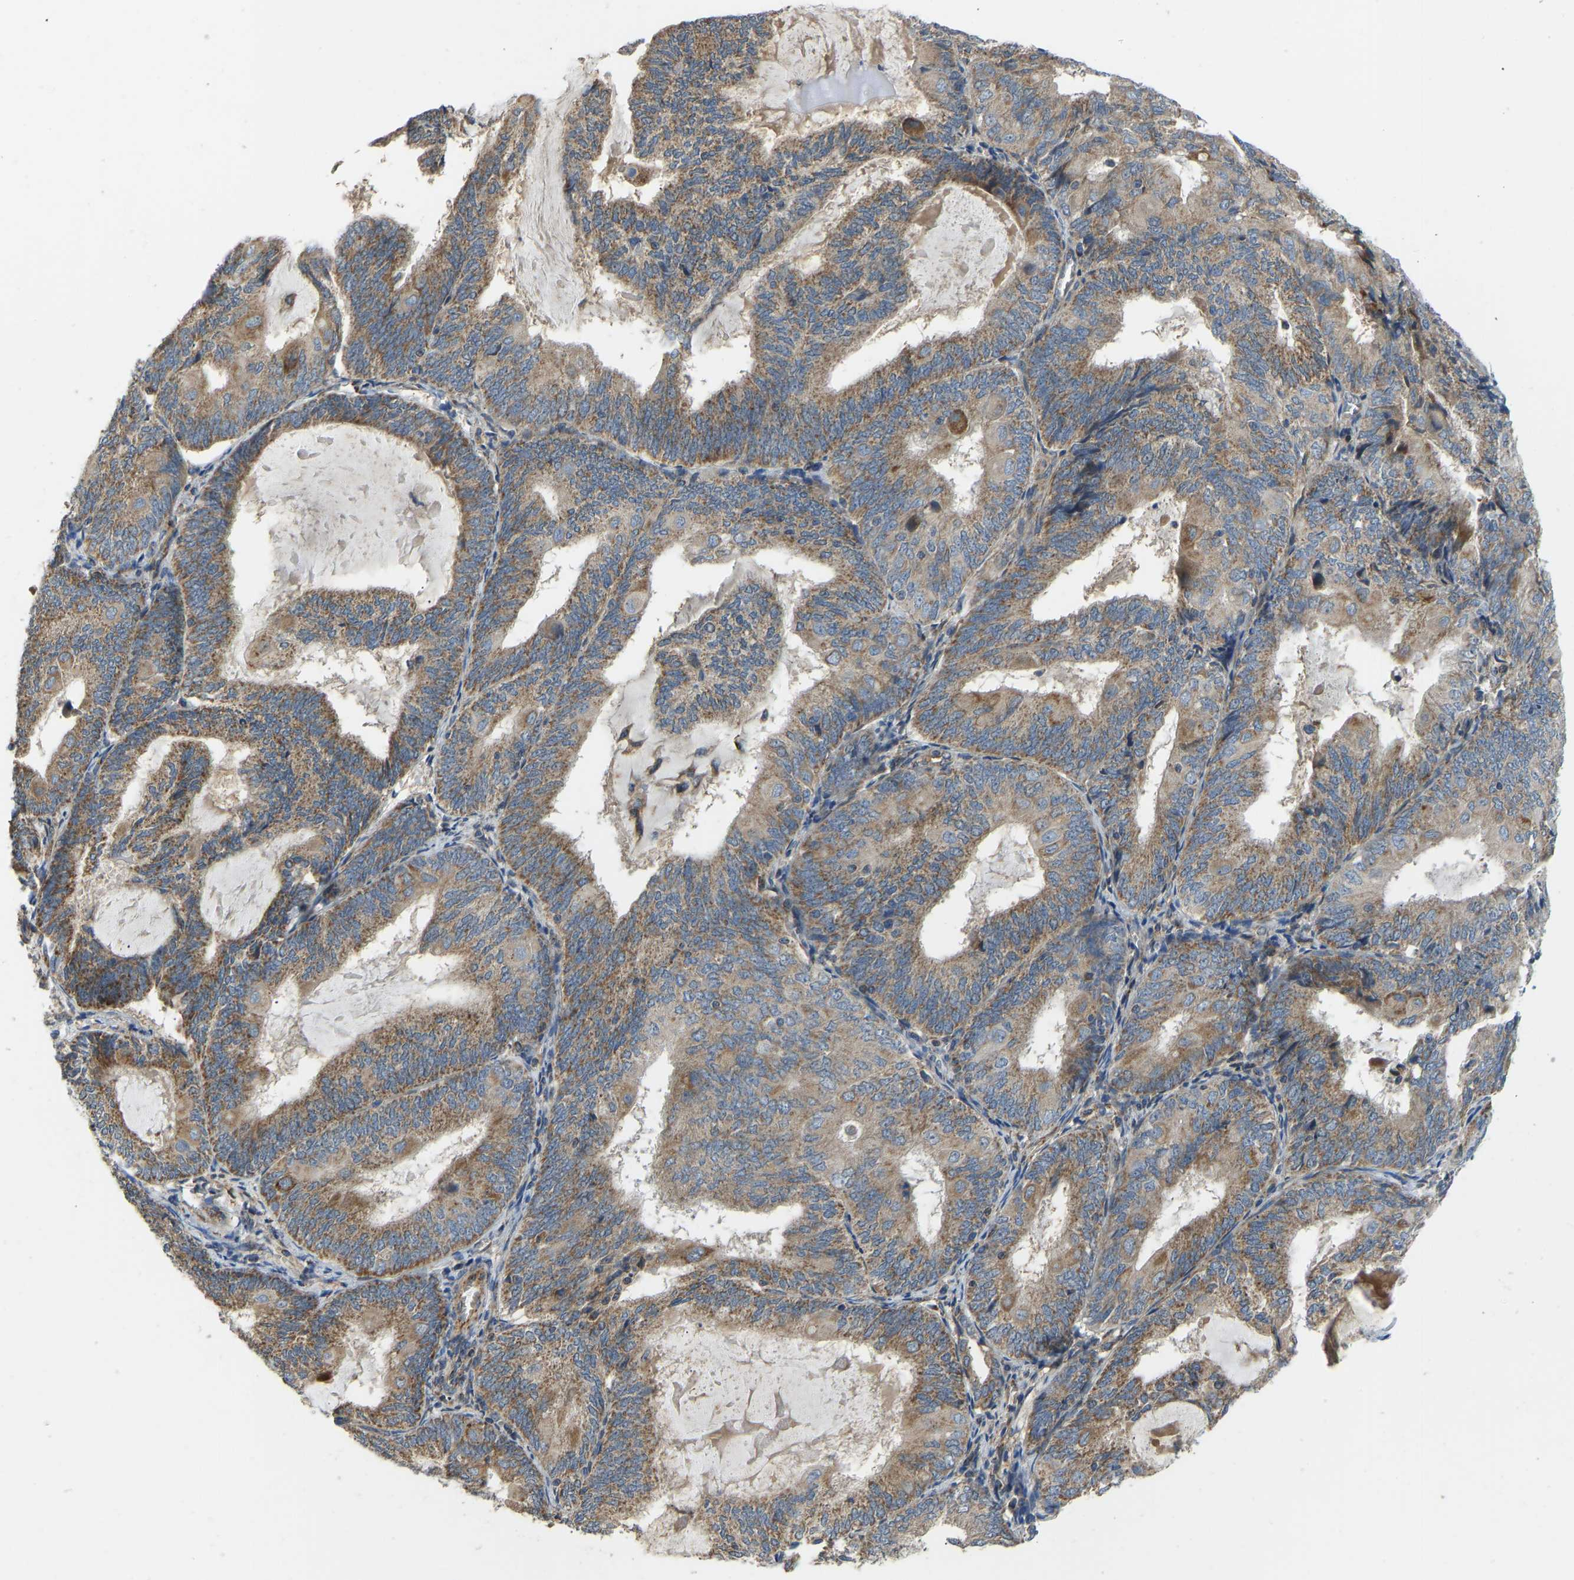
{"staining": {"intensity": "moderate", "quantity": ">75%", "location": "cytoplasmic/membranous"}, "tissue": "endometrial cancer", "cell_type": "Tumor cells", "image_type": "cancer", "snomed": [{"axis": "morphology", "description": "Adenocarcinoma, NOS"}, {"axis": "topography", "description": "Endometrium"}], "caption": "Protein staining of endometrial adenocarcinoma tissue exhibits moderate cytoplasmic/membranous expression in about >75% of tumor cells.", "gene": "RBP1", "patient": {"sex": "female", "age": 81}}